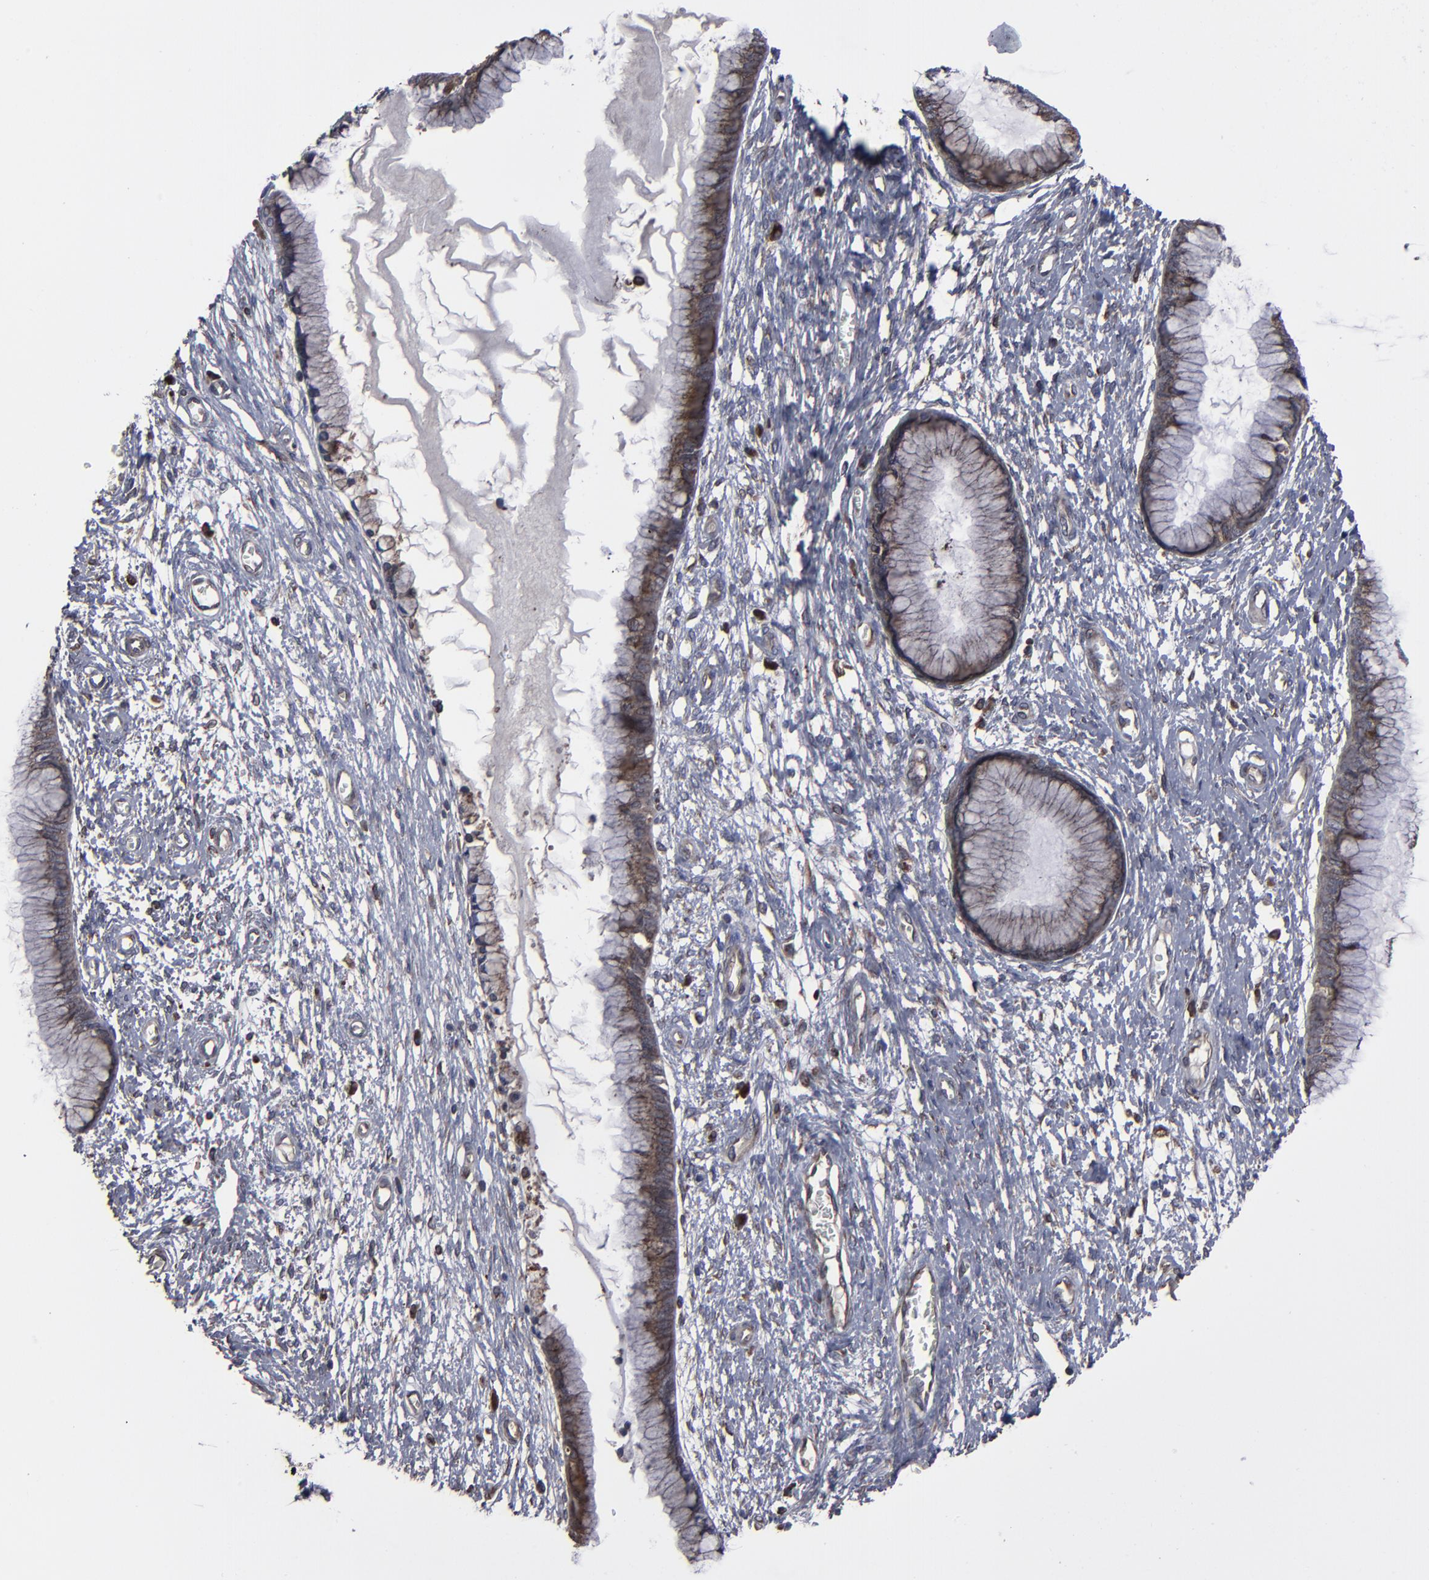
{"staining": {"intensity": "moderate", "quantity": ">75%", "location": "cytoplasmic/membranous"}, "tissue": "cervix", "cell_type": "Glandular cells", "image_type": "normal", "snomed": [{"axis": "morphology", "description": "Normal tissue, NOS"}, {"axis": "topography", "description": "Cervix"}], "caption": "Benign cervix demonstrates moderate cytoplasmic/membranous expression in approximately >75% of glandular cells, visualized by immunohistochemistry. The staining was performed using DAB to visualize the protein expression in brown, while the nuclei were stained in blue with hematoxylin (Magnification: 20x).", "gene": "CNIH1", "patient": {"sex": "female", "age": 55}}